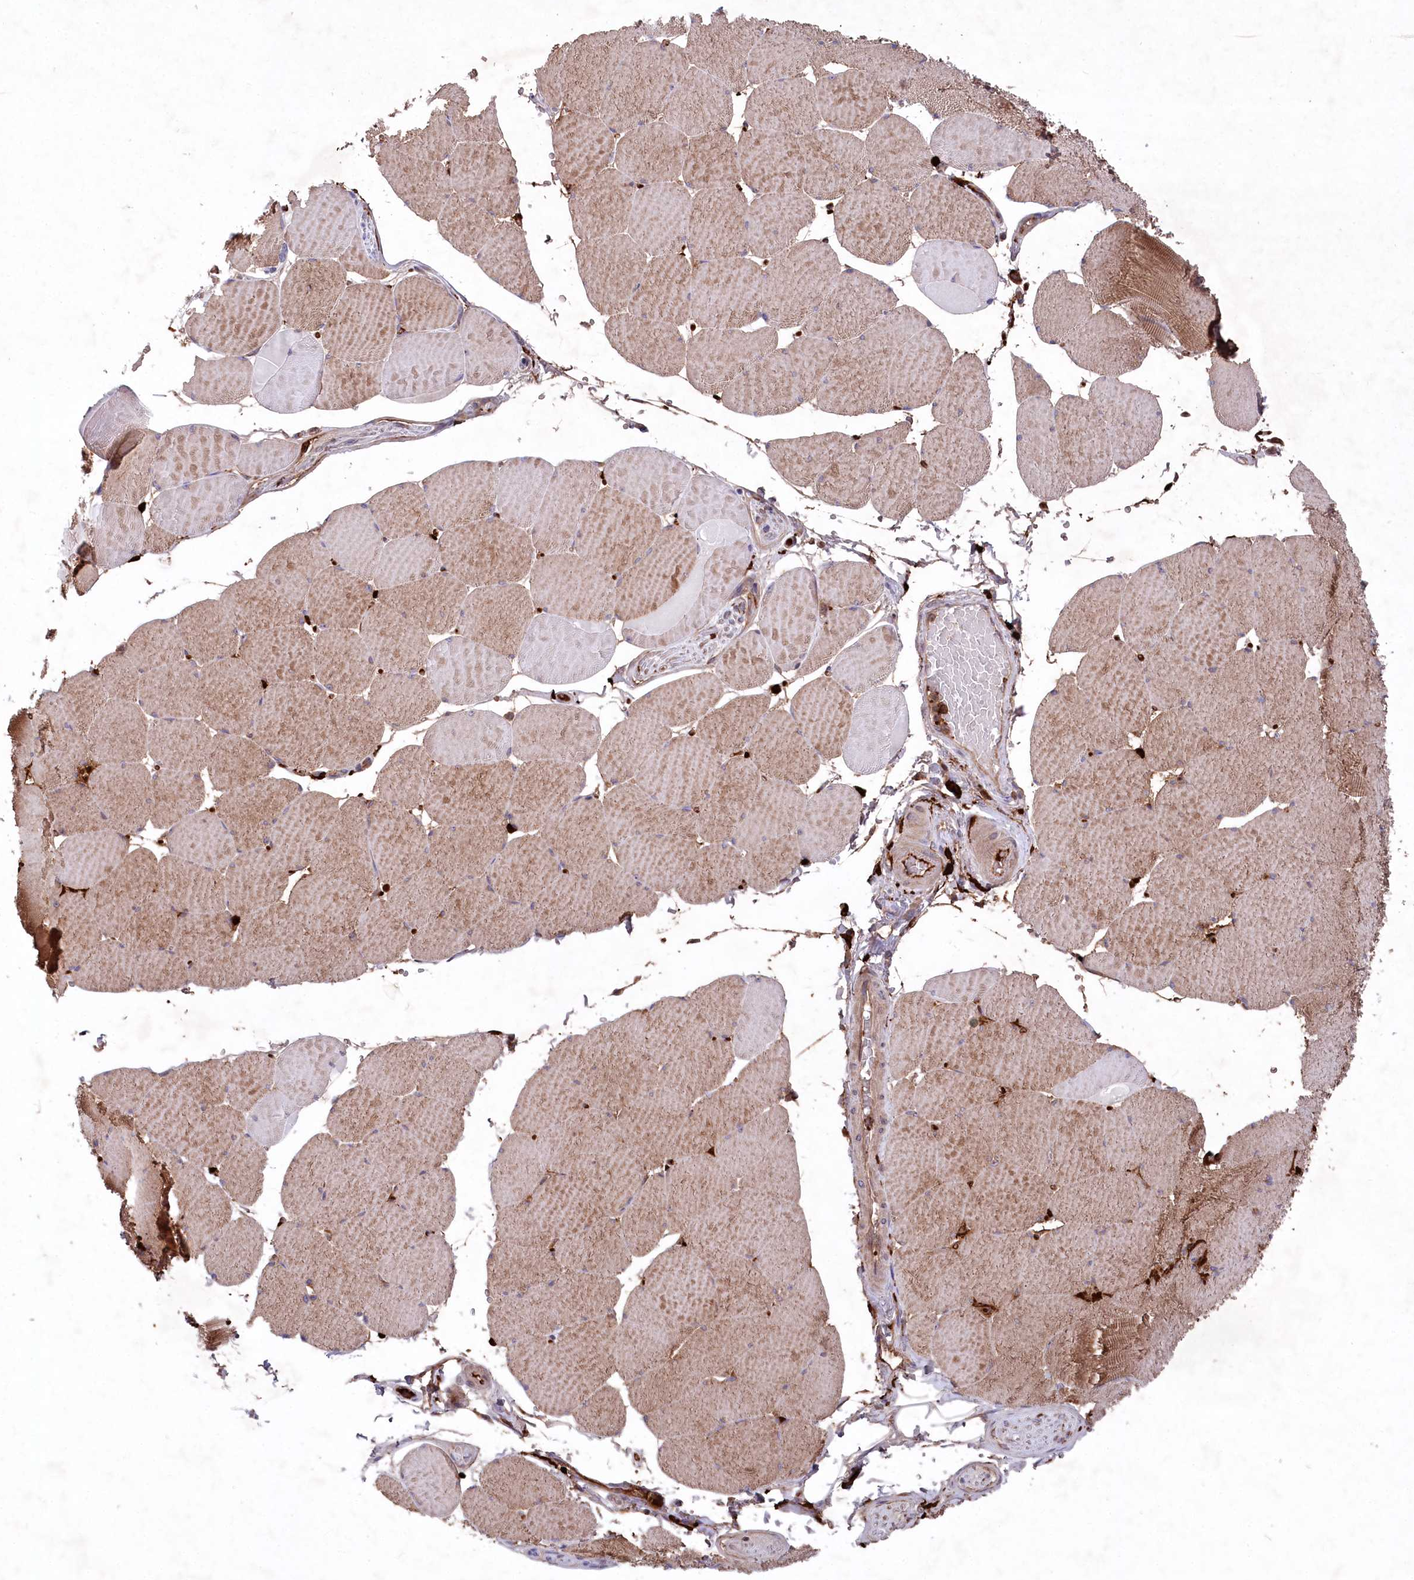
{"staining": {"intensity": "strong", "quantity": "25%-75%", "location": "cytoplasmic/membranous"}, "tissue": "skeletal muscle", "cell_type": "Myocytes", "image_type": "normal", "snomed": [{"axis": "morphology", "description": "Normal tissue, NOS"}, {"axis": "topography", "description": "Skeletal muscle"}, {"axis": "topography", "description": "Head-Neck"}], "caption": "A high-resolution image shows IHC staining of normal skeletal muscle, which demonstrates strong cytoplasmic/membranous staining in about 25%-75% of myocytes.", "gene": "PPP1R21", "patient": {"sex": "male", "age": 66}}